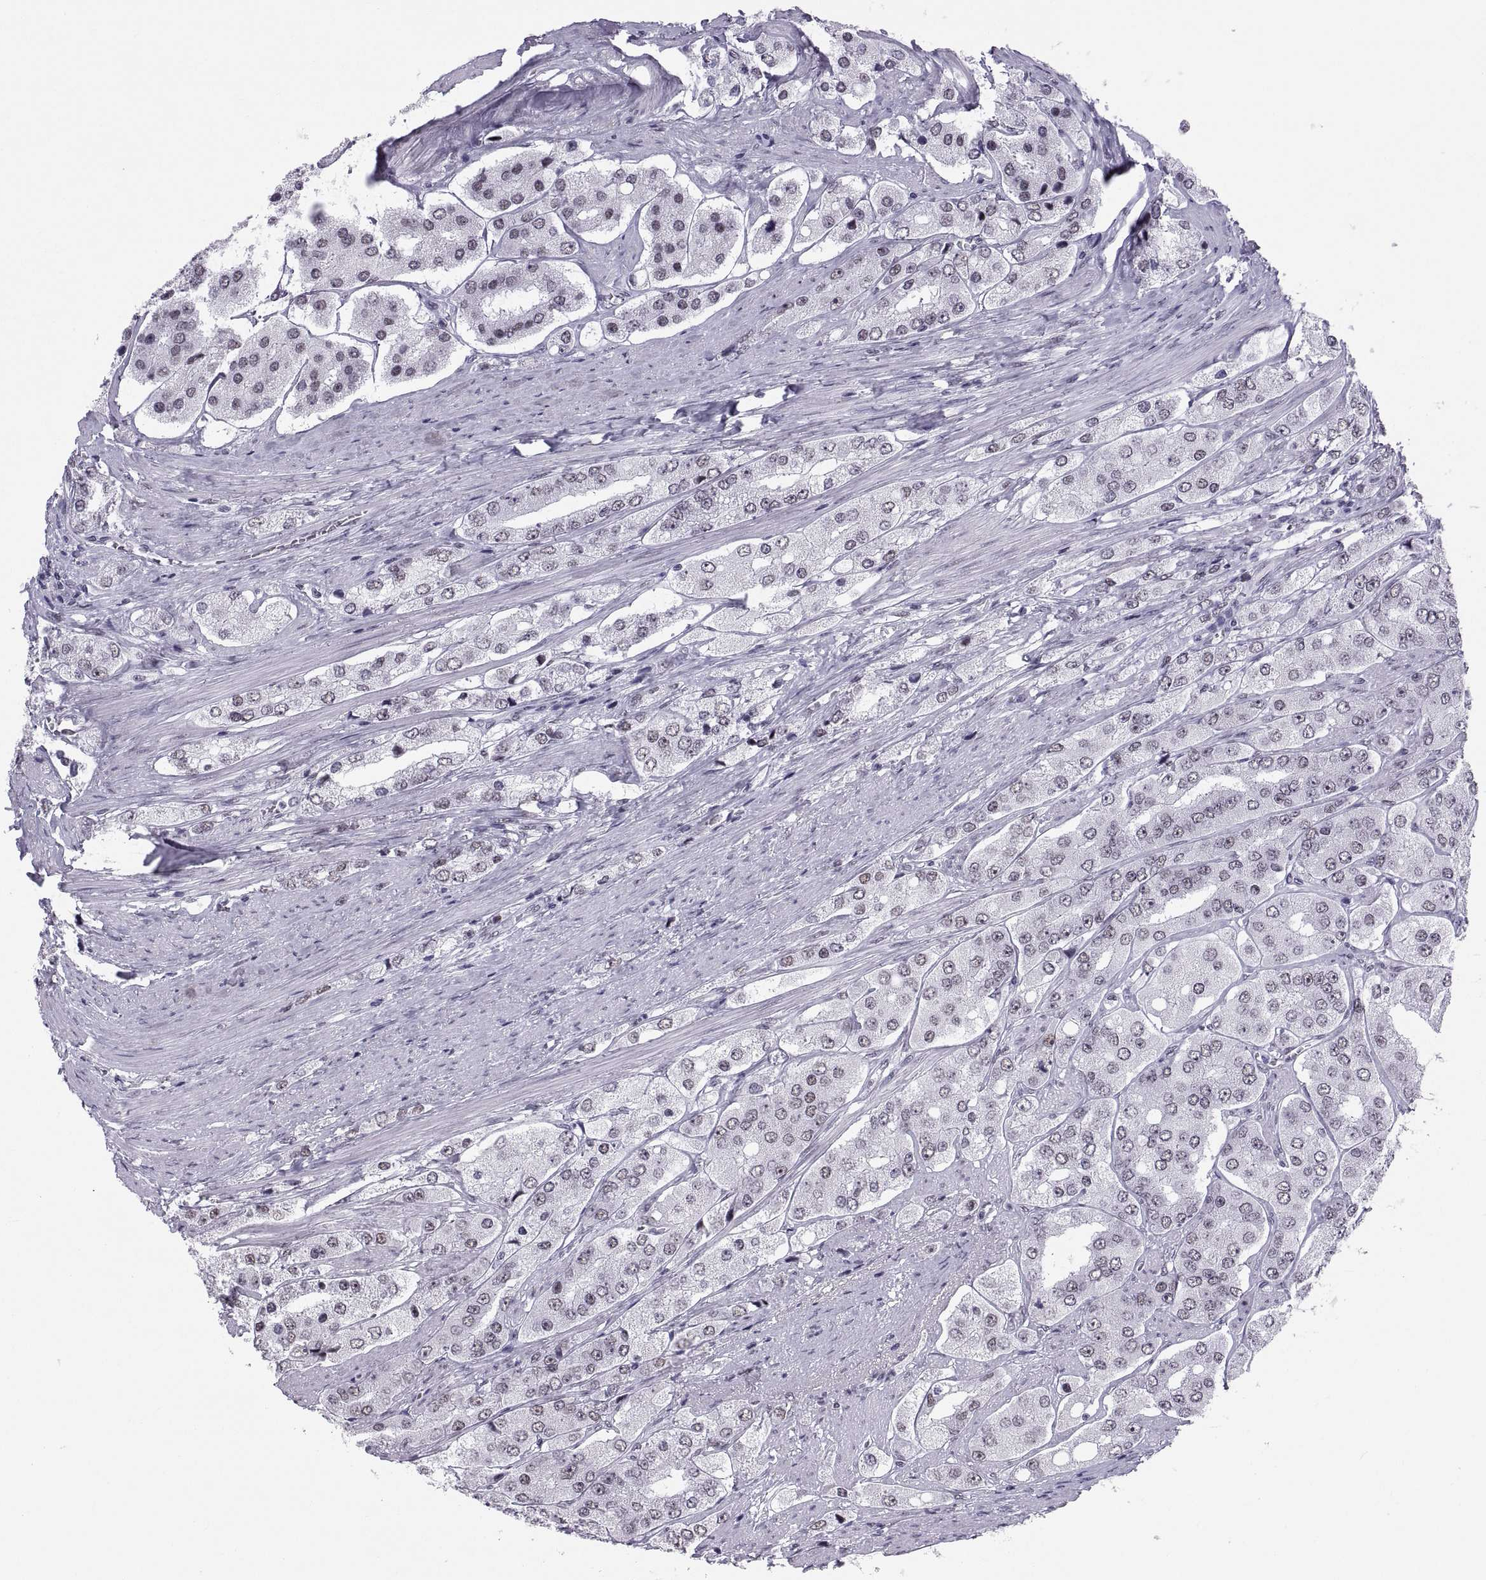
{"staining": {"intensity": "negative", "quantity": "none", "location": "none"}, "tissue": "prostate cancer", "cell_type": "Tumor cells", "image_type": "cancer", "snomed": [{"axis": "morphology", "description": "Adenocarcinoma, Low grade"}, {"axis": "topography", "description": "Prostate"}], "caption": "This is an immunohistochemistry (IHC) image of human prostate cancer (adenocarcinoma (low-grade)). There is no positivity in tumor cells.", "gene": "NEUROD6", "patient": {"sex": "male", "age": 69}}